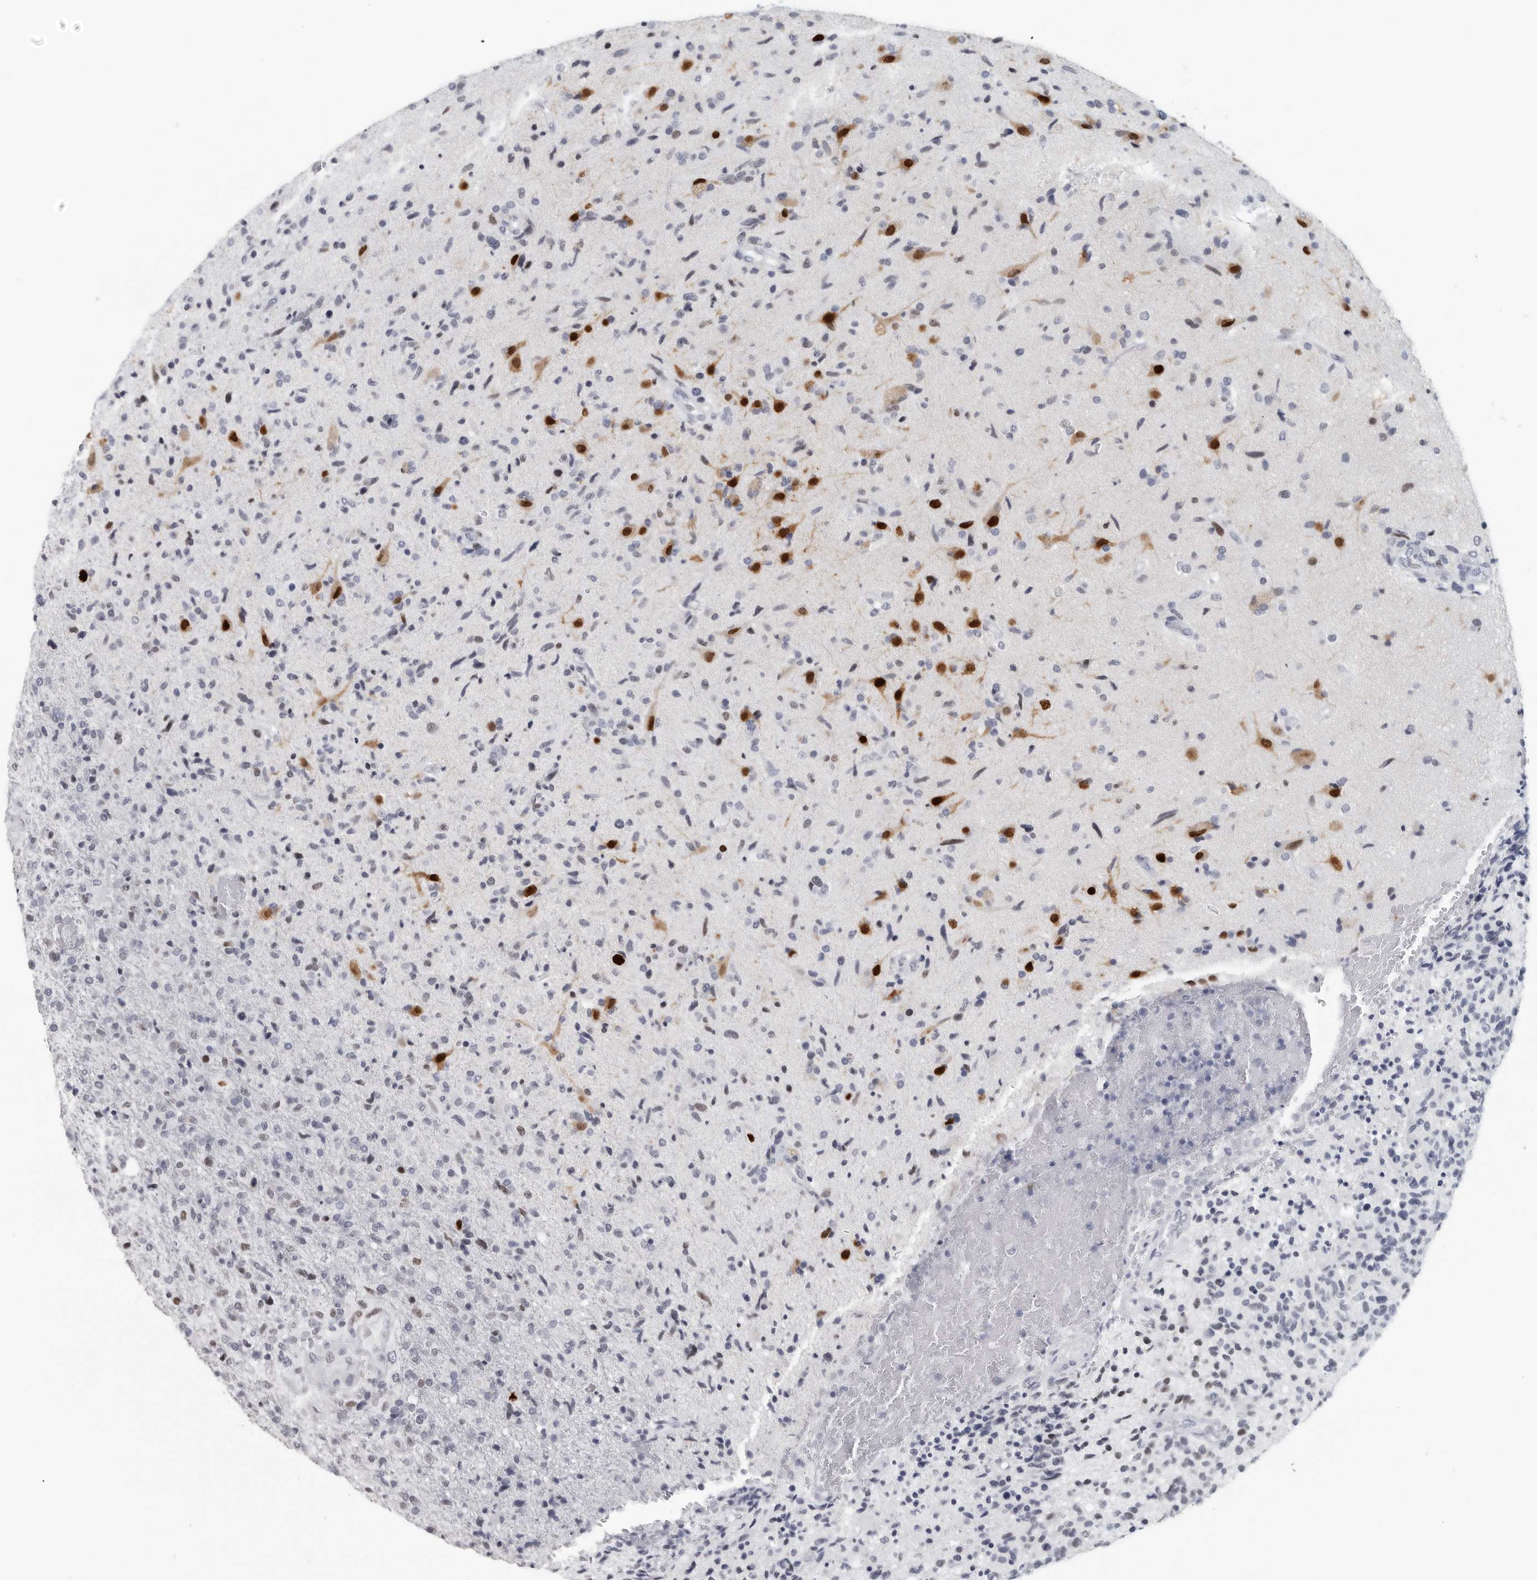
{"staining": {"intensity": "negative", "quantity": "none", "location": "none"}, "tissue": "glioma", "cell_type": "Tumor cells", "image_type": "cancer", "snomed": [{"axis": "morphology", "description": "Glioma, malignant, High grade"}, {"axis": "topography", "description": "Brain"}], "caption": "The immunohistochemistry image has no significant positivity in tumor cells of glioma tissue.", "gene": "SATB2", "patient": {"sex": "male", "age": 72}}